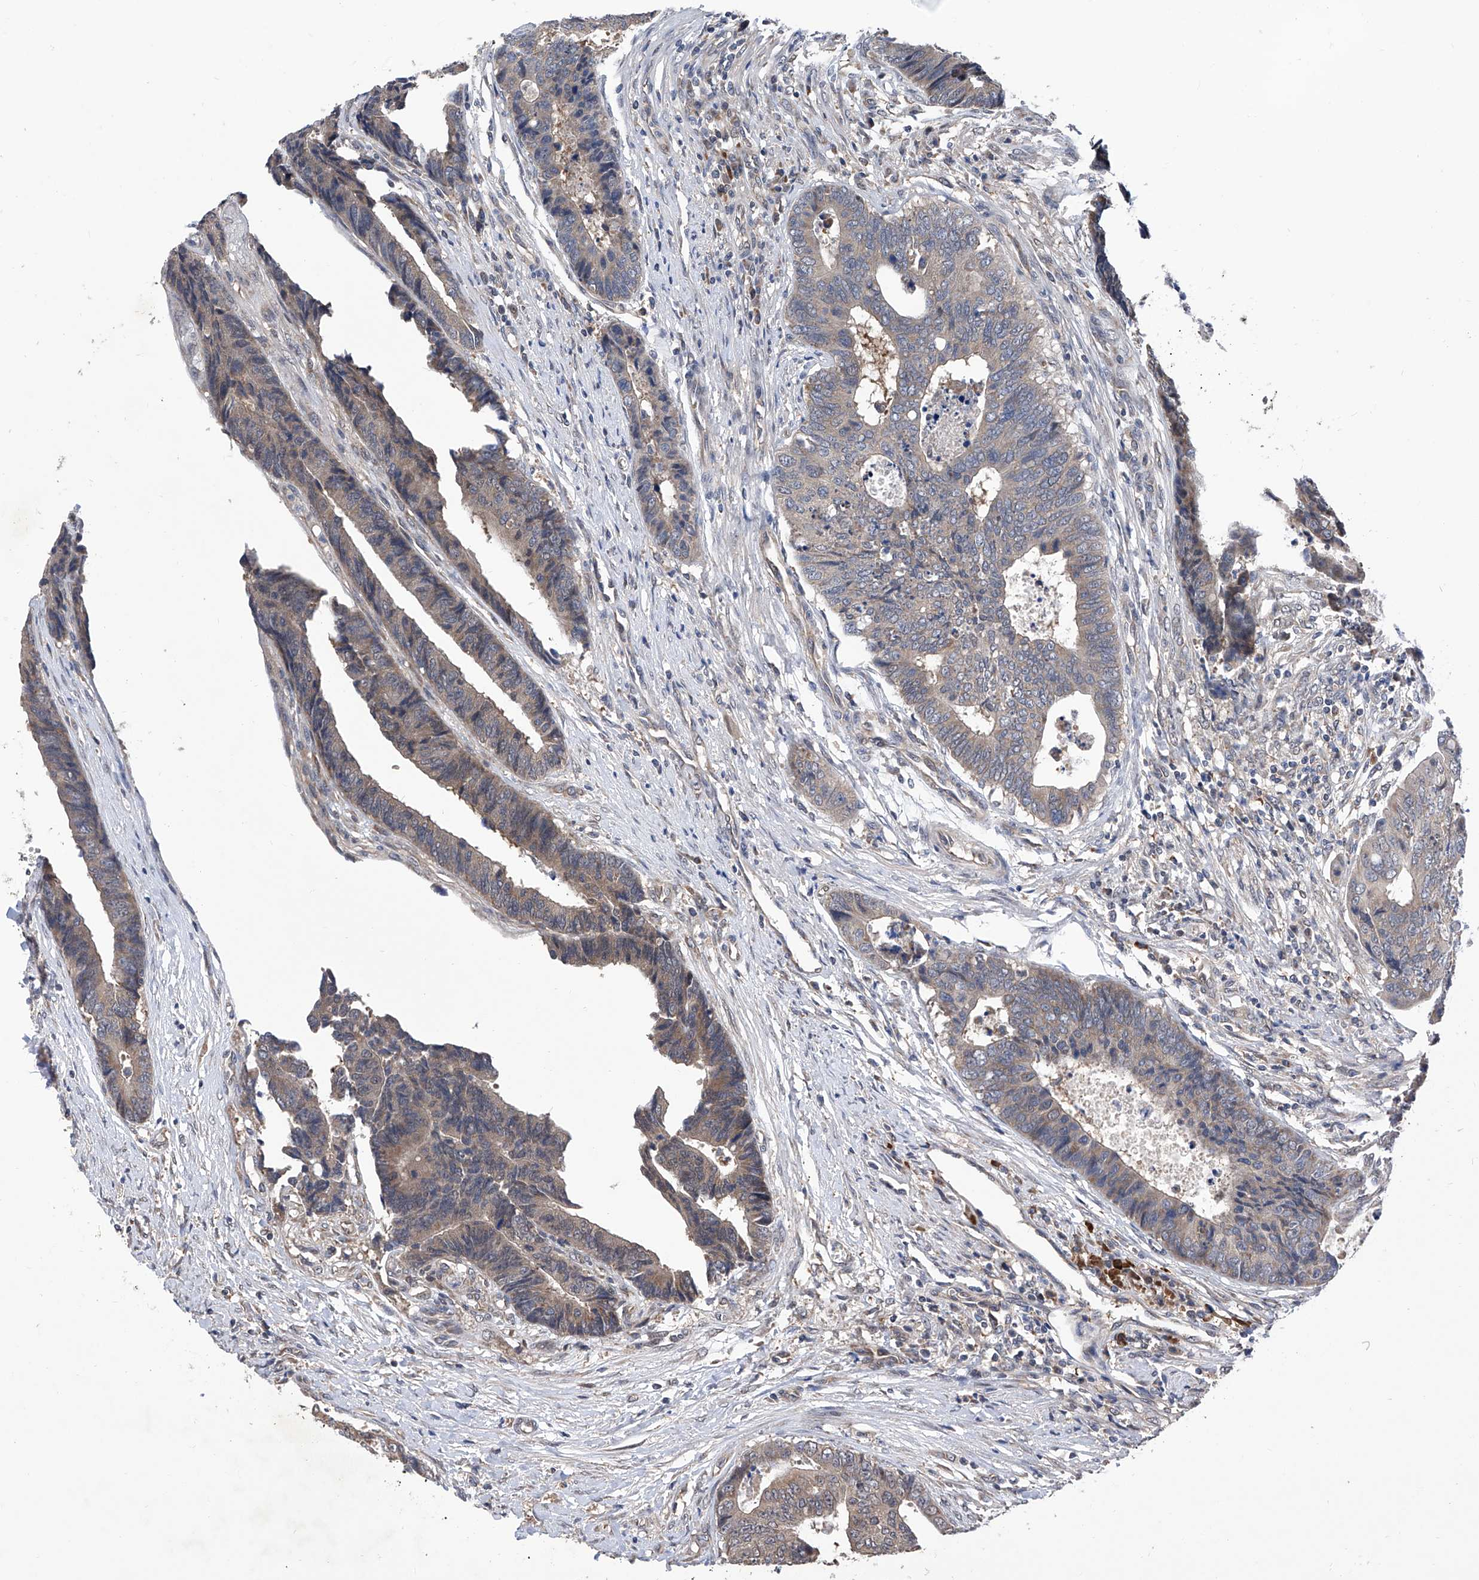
{"staining": {"intensity": "weak", "quantity": "<25%", "location": "cytoplasmic/membranous"}, "tissue": "colorectal cancer", "cell_type": "Tumor cells", "image_type": "cancer", "snomed": [{"axis": "morphology", "description": "Adenocarcinoma, NOS"}, {"axis": "topography", "description": "Rectum"}], "caption": "High power microscopy histopathology image of an immunohistochemistry (IHC) micrograph of colorectal adenocarcinoma, revealing no significant positivity in tumor cells.", "gene": "USP45", "patient": {"sex": "male", "age": 84}}